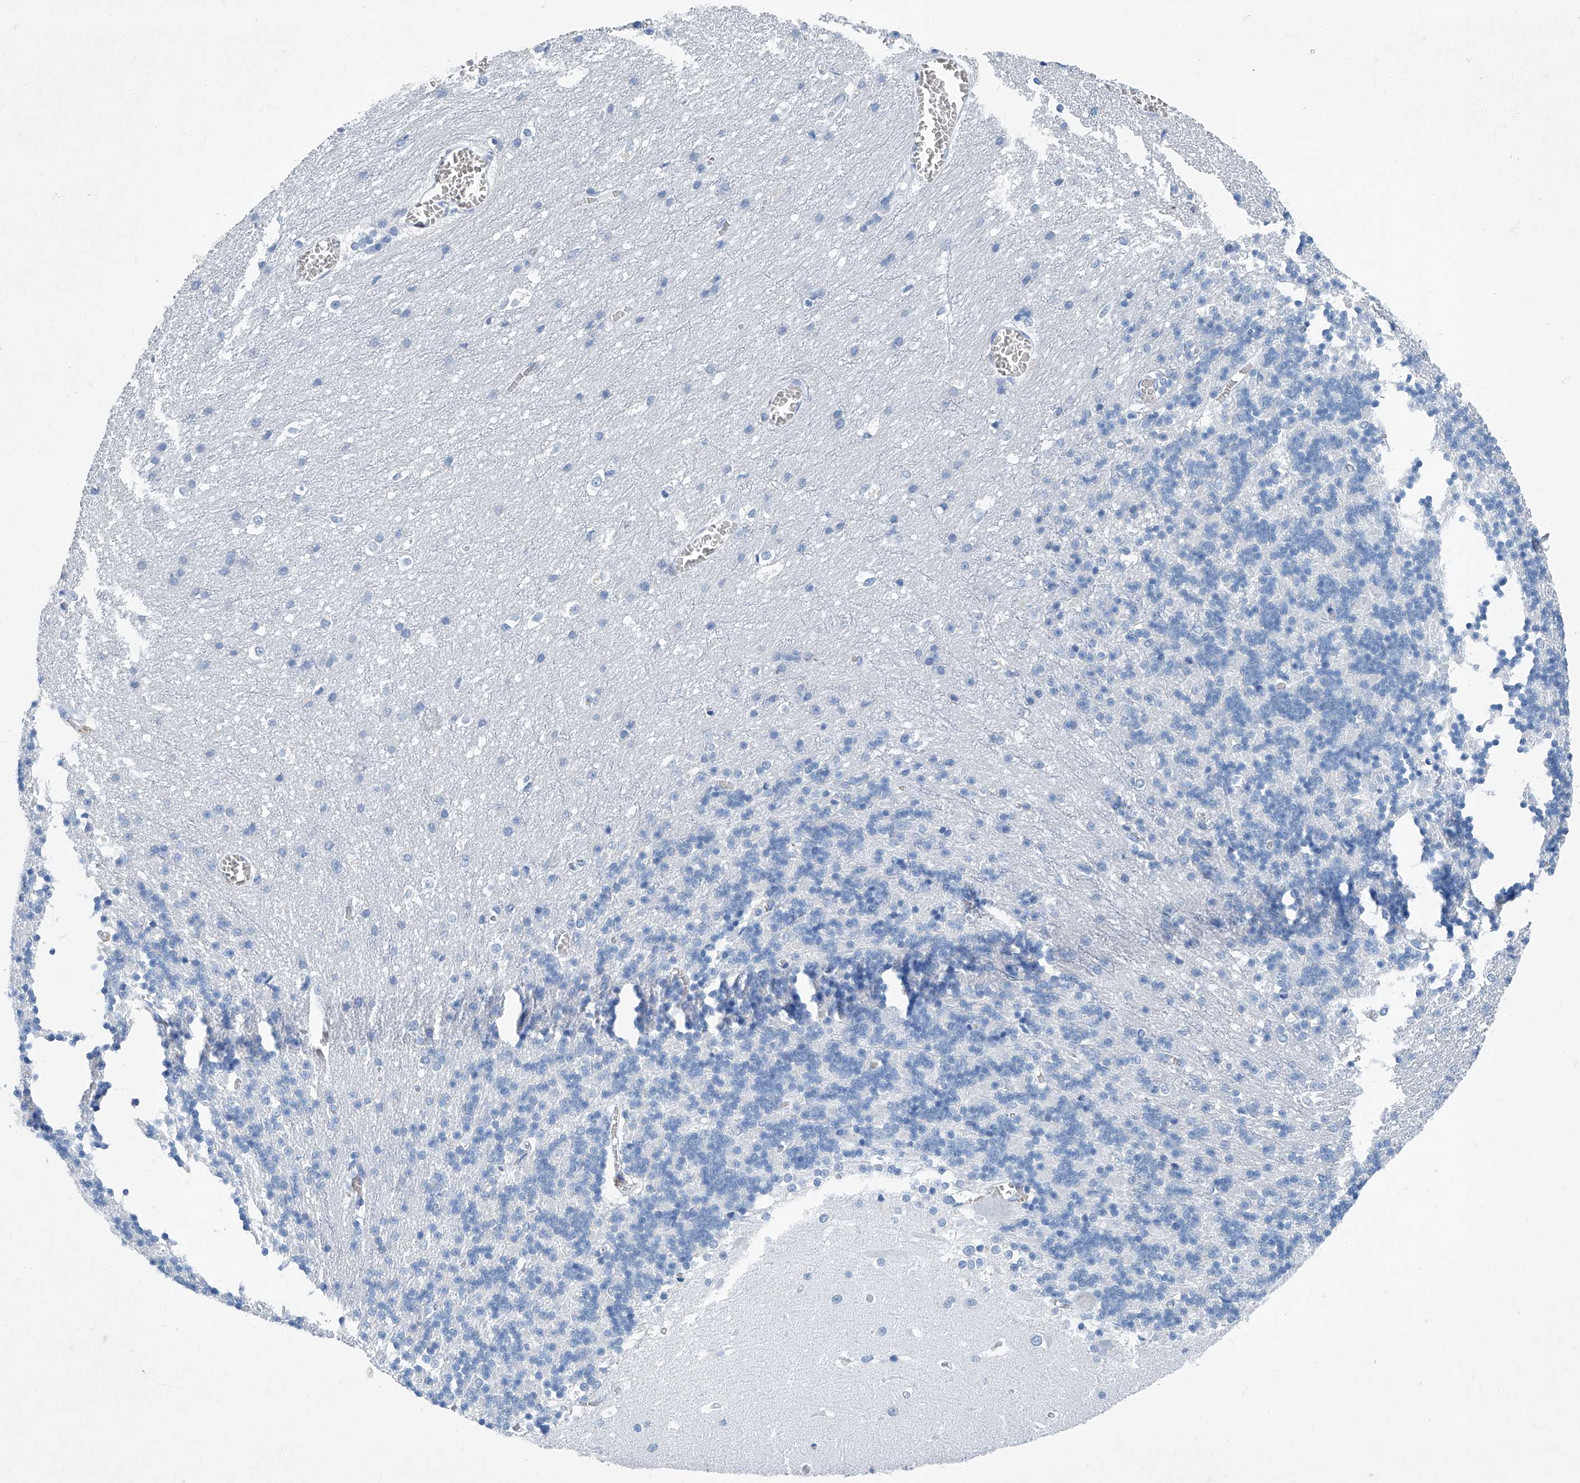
{"staining": {"intensity": "negative", "quantity": "none", "location": "none"}, "tissue": "cerebellum", "cell_type": "Cells in granular layer", "image_type": "normal", "snomed": [{"axis": "morphology", "description": "Normal tissue, NOS"}, {"axis": "topography", "description": "Cerebellum"}], "caption": "Immunohistochemical staining of benign human cerebellum shows no significant positivity in cells in granular layer.", "gene": "CYP2A7", "patient": {"sex": "male", "age": 37}}